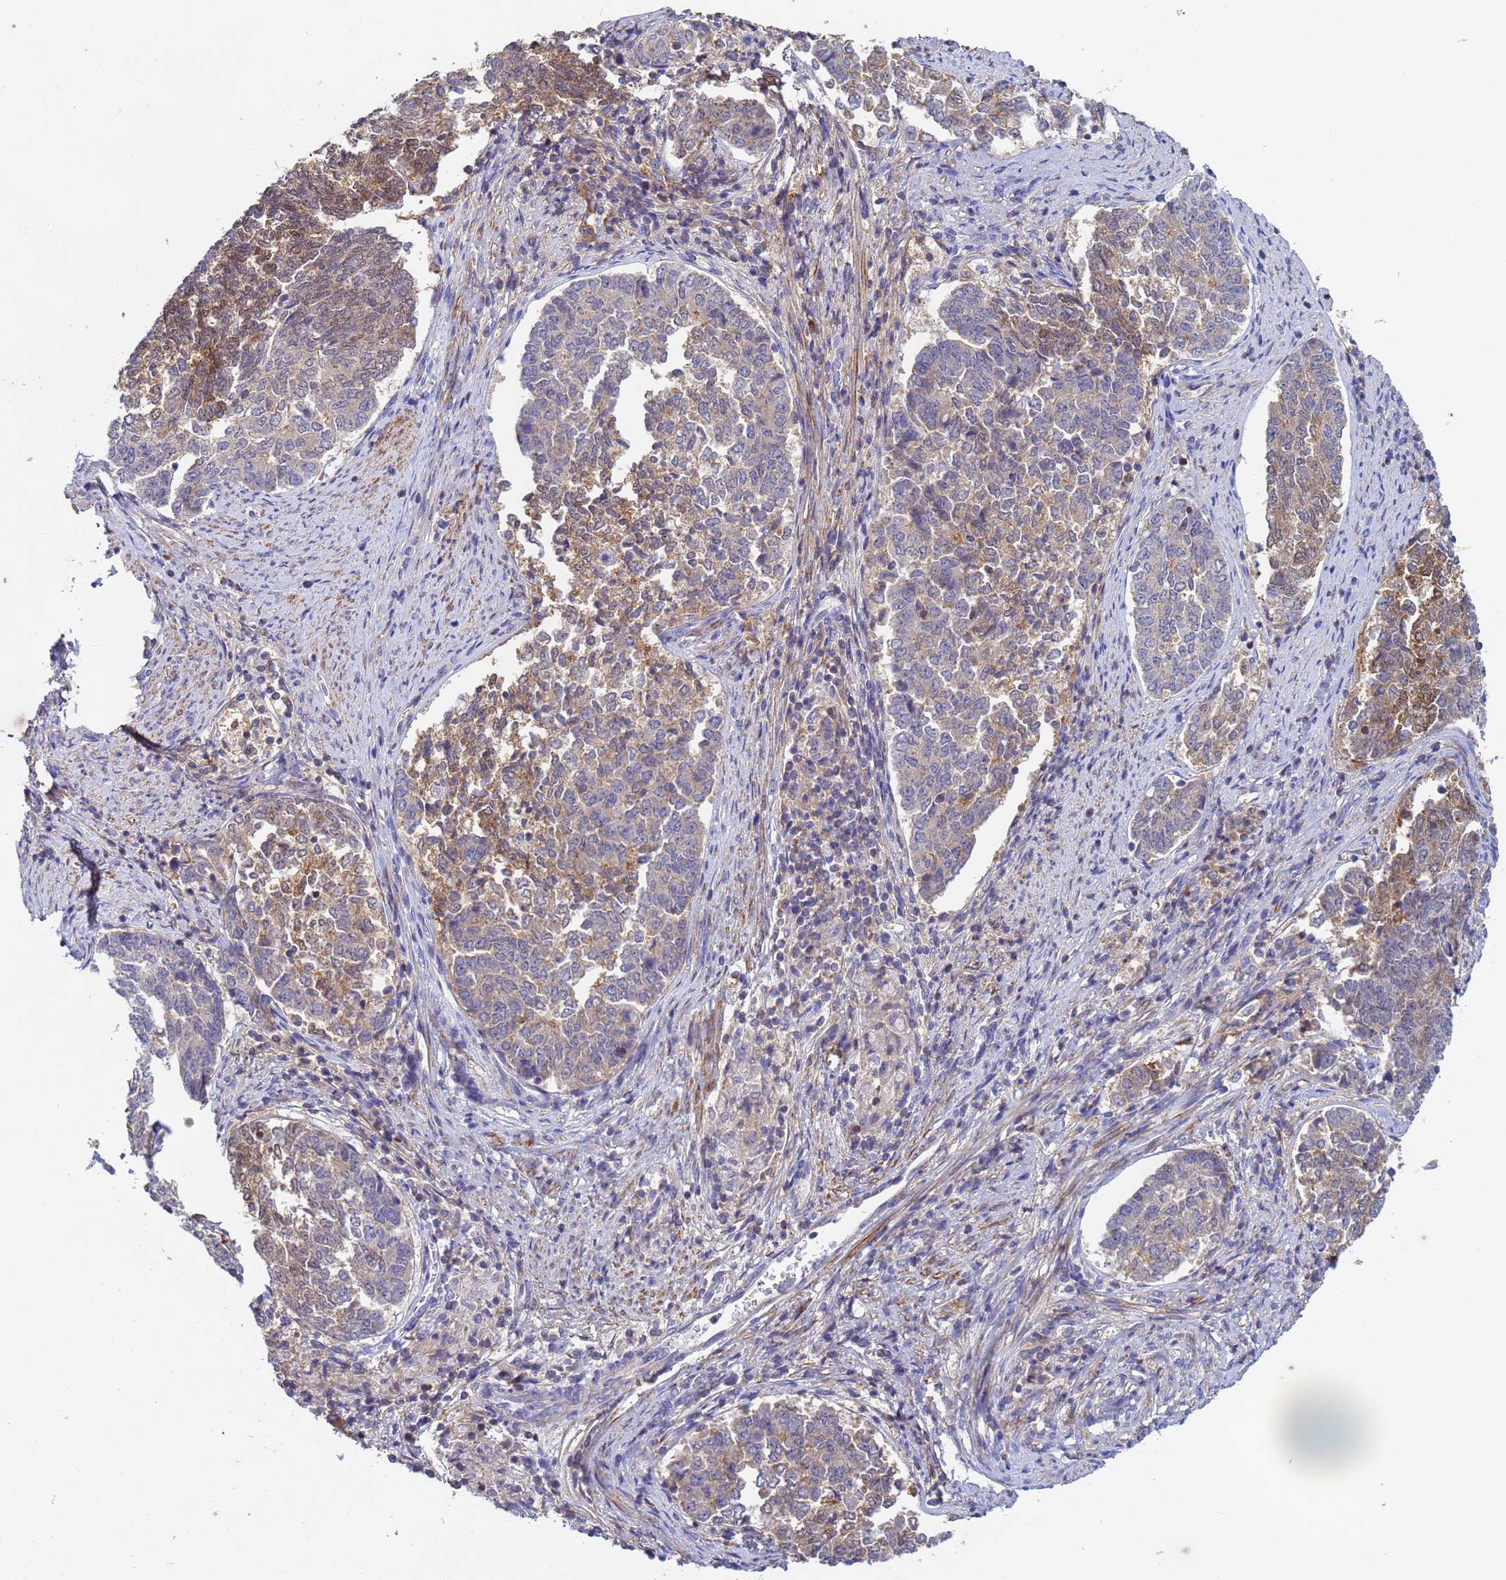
{"staining": {"intensity": "moderate", "quantity": "<25%", "location": "cytoplasmic/membranous"}, "tissue": "endometrial cancer", "cell_type": "Tumor cells", "image_type": "cancer", "snomed": [{"axis": "morphology", "description": "Adenocarcinoma, NOS"}, {"axis": "topography", "description": "Endometrium"}], "caption": "Immunohistochemistry (IHC) image of neoplastic tissue: endometrial cancer stained using IHC reveals low levels of moderate protein expression localized specifically in the cytoplasmic/membranous of tumor cells, appearing as a cytoplasmic/membranous brown color.", "gene": "KLHL13", "patient": {"sex": "female", "age": 80}}